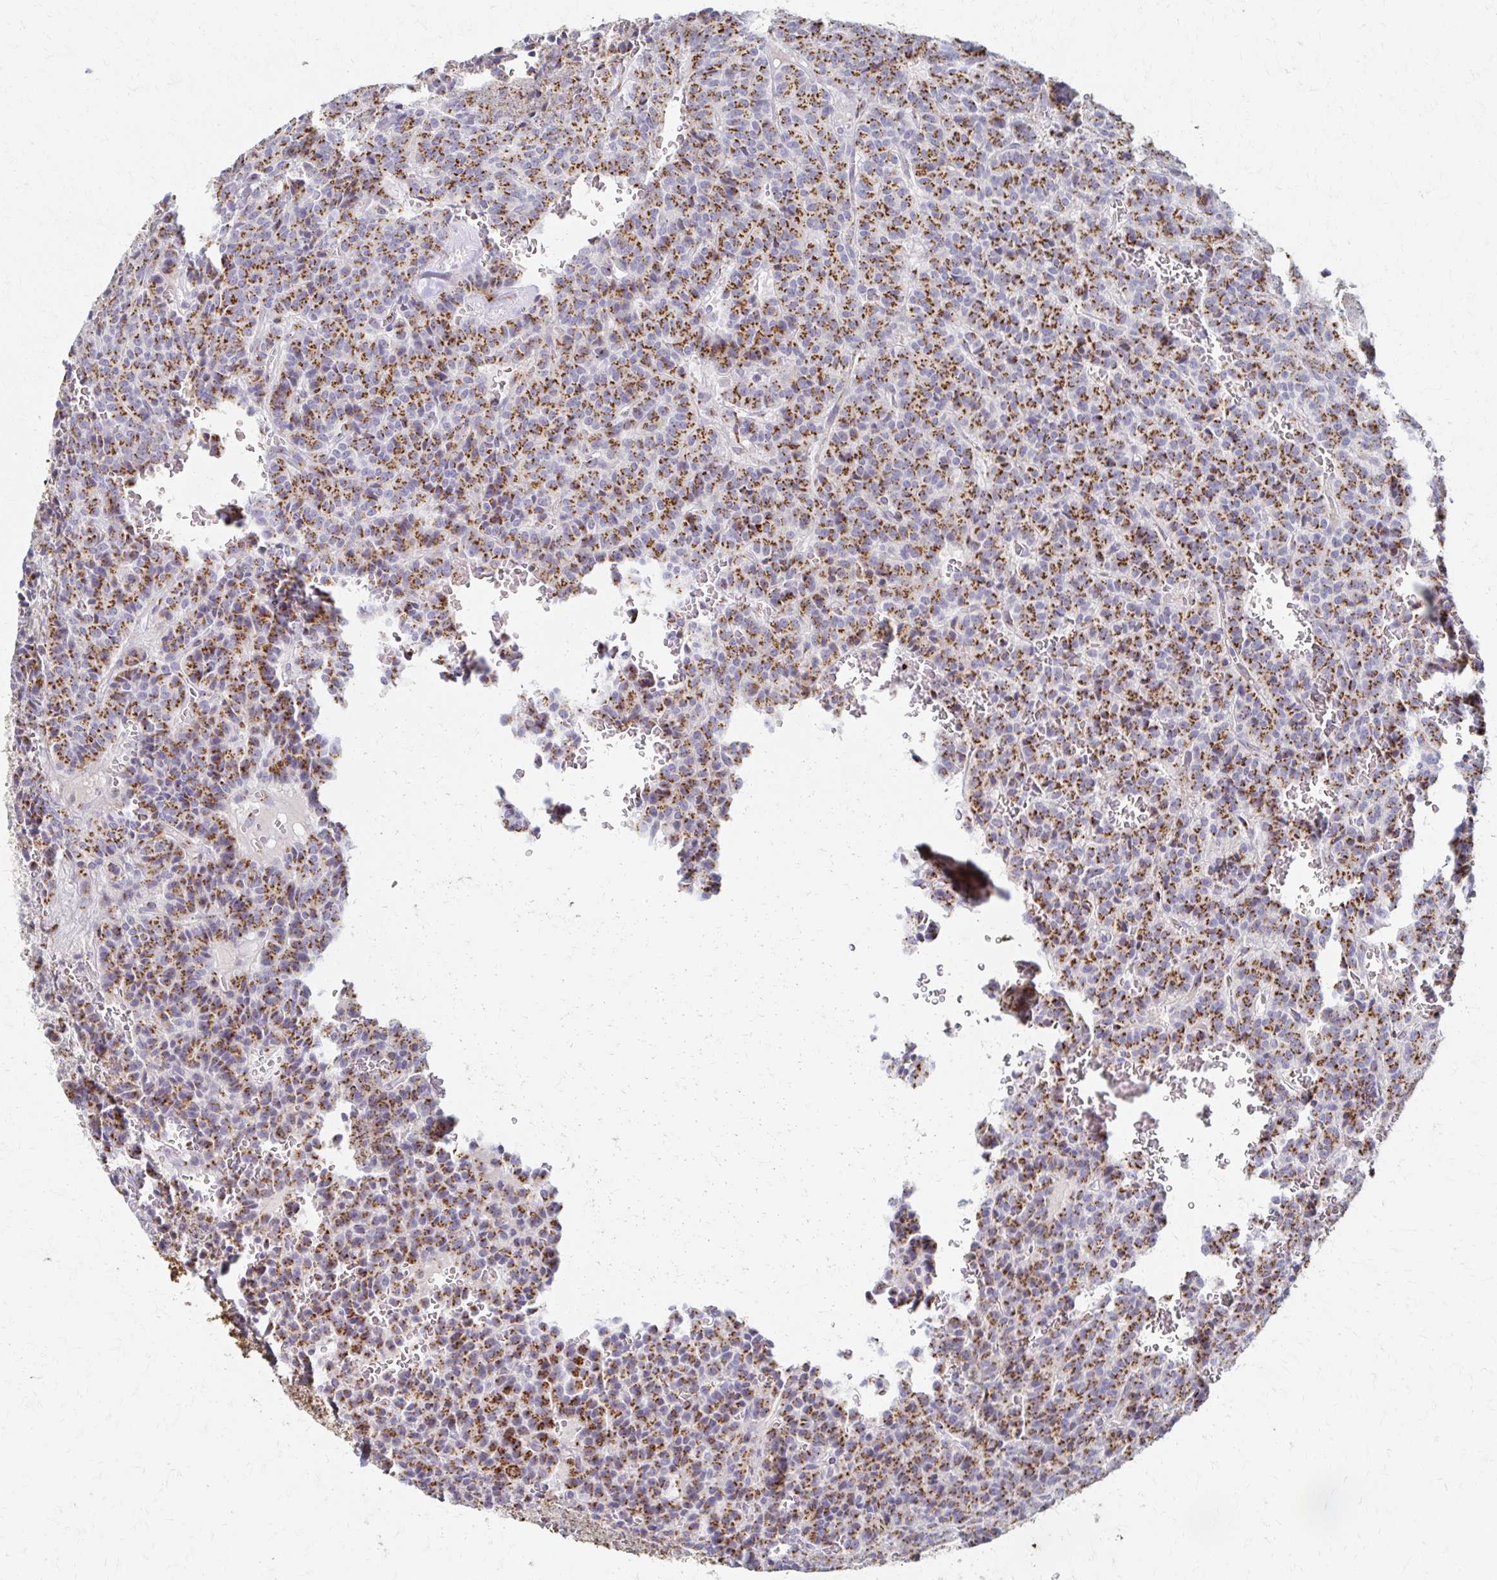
{"staining": {"intensity": "strong", "quantity": ">75%", "location": "cytoplasmic/membranous"}, "tissue": "carcinoid", "cell_type": "Tumor cells", "image_type": "cancer", "snomed": [{"axis": "morphology", "description": "Carcinoid, malignant, NOS"}, {"axis": "topography", "description": "Lung"}], "caption": "Immunohistochemistry (IHC) staining of carcinoid, which shows high levels of strong cytoplasmic/membranous expression in about >75% of tumor cells indicating strong cytoplasmic/membranous protein positivity. The staining was performed using DAB (brown) for protein detection and nuclei were counterstained in hematoxylin (blue).", "gene": "TM9SF1", "patient": {"sex": "male", "age": 70}}